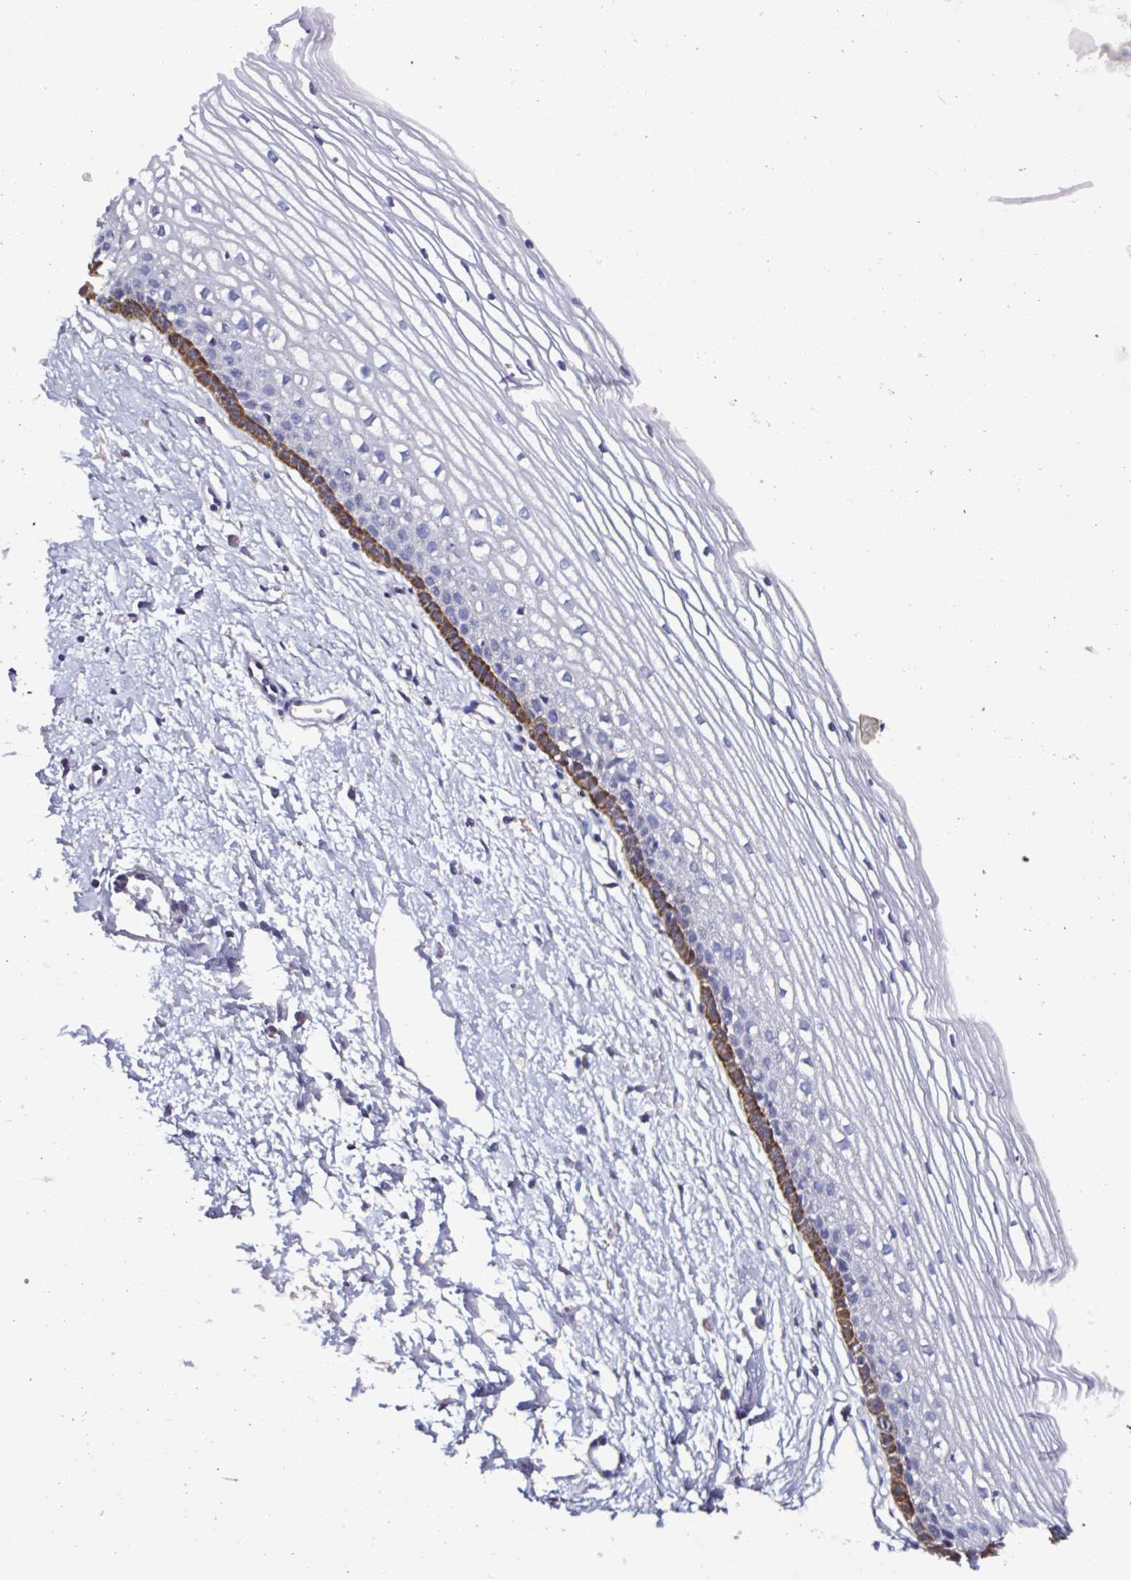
{"staining": {"intensity": "negative", "quantity": "none", "location": "none"}, "tissue": "cervix", "cell_type": "Glandular cells", "image_type": "normal", "snomed": [{"axis": "morphology", "description": "Normal tissue, NOS"}, {"axis": "topography", "description": "Cervix"}], "caption": "DAB immunohistochemical staining of normal cervix reveals no significant positivity in glandular cells. The staining is performed using DAB brown chromogen with nuclei counter-stained in using hematoxylin.", "gene": "PLA2G4E", "patient": {"sex": "female", "age": 40}}